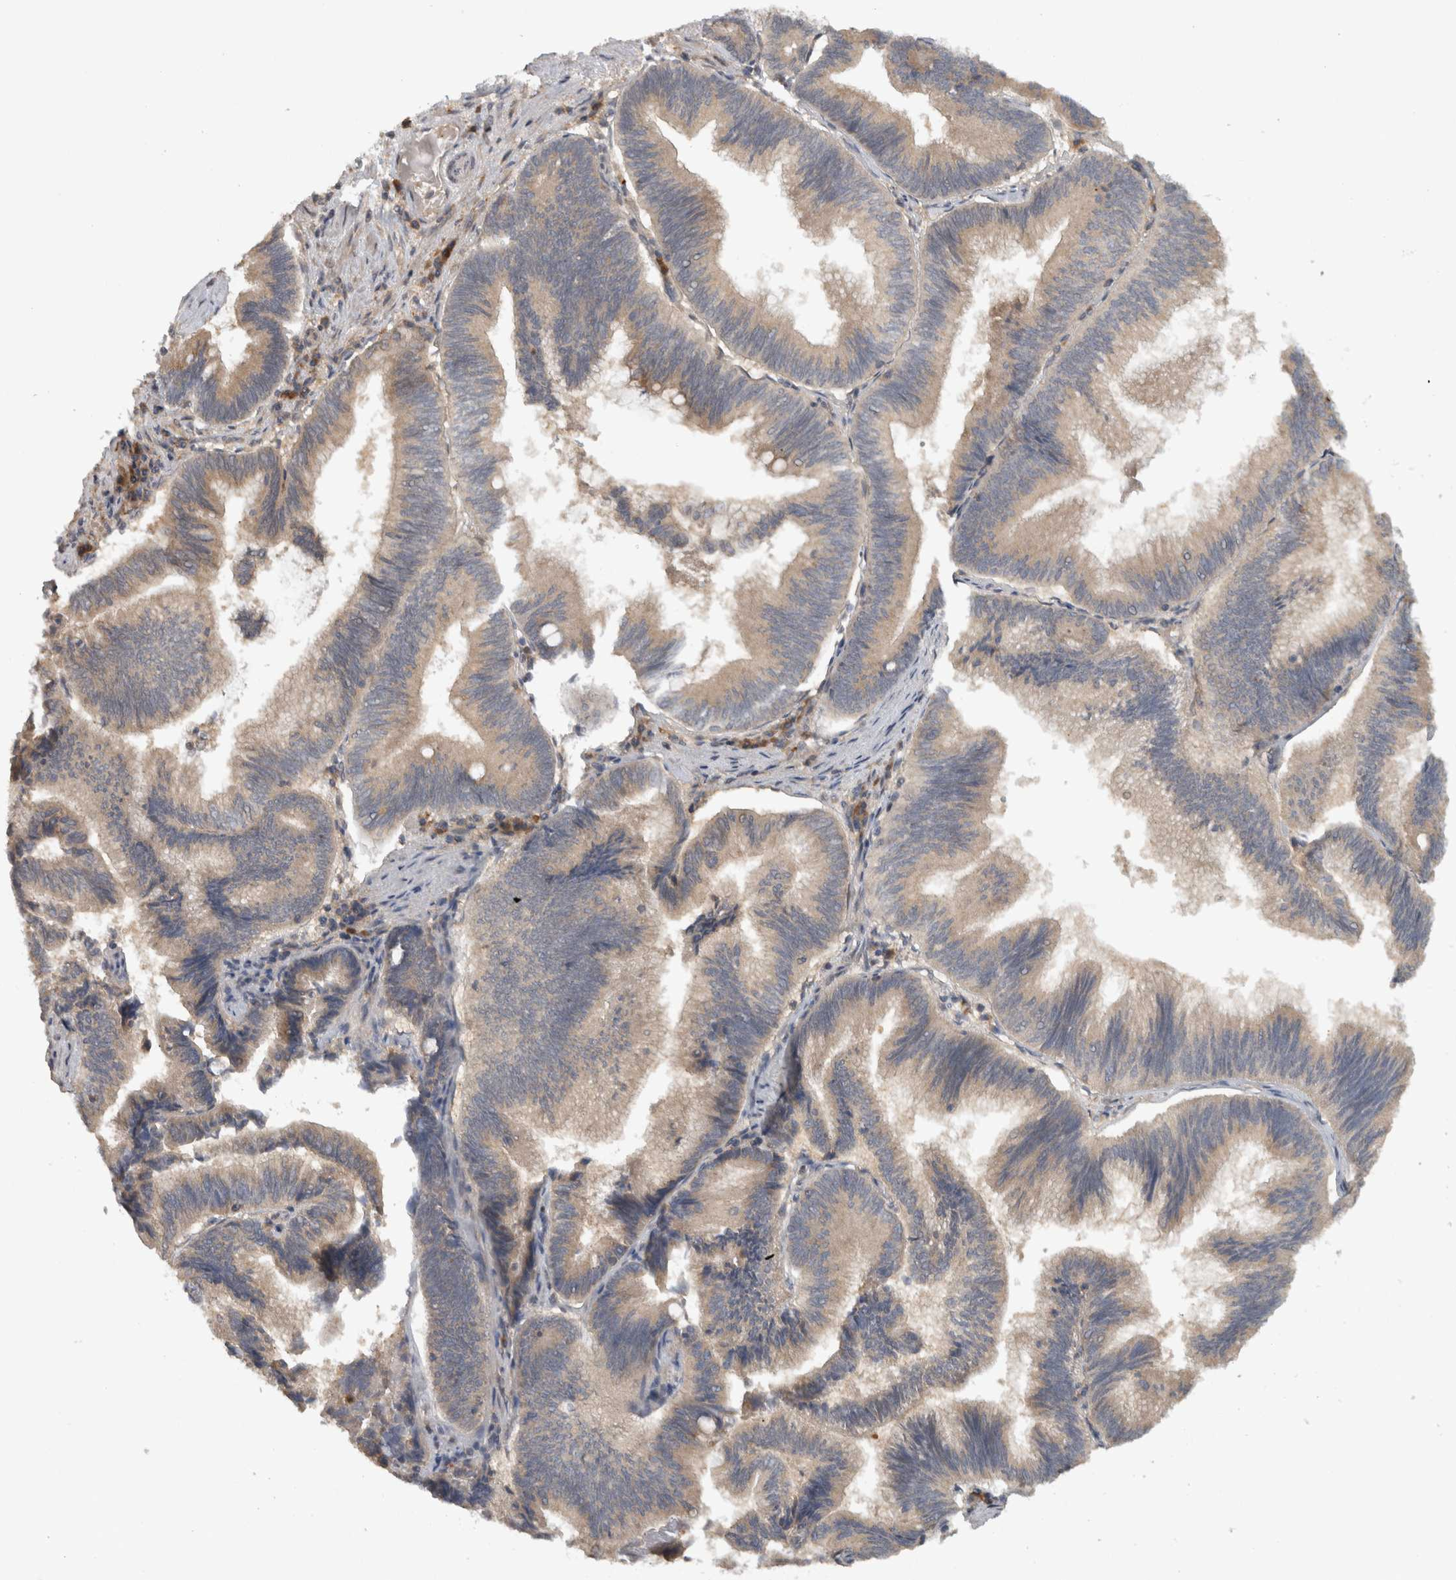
{"staining": {"intensity": "moderate", "quantity": ">75%", "location": "cytoplasmic/membranous"}, "tissue": "pancreatic cancer", "cell_type": "Tumor cells", "image_type": "cancer", "snomed": [{"axis": "morphology", "description": "Adenocarcinoma, NOS"}, {"axis": "topography", "description": "Pancreas"}], "caption": "About >75% of tumor cells in human pancreatic adenocarcinoma demonstrate moderate cytoplasmic/membranous protein staining as visualized by brown immunohistochemical staining.", "gene": "VEPH1", "patient": {"sex": "male", "age": 82}}